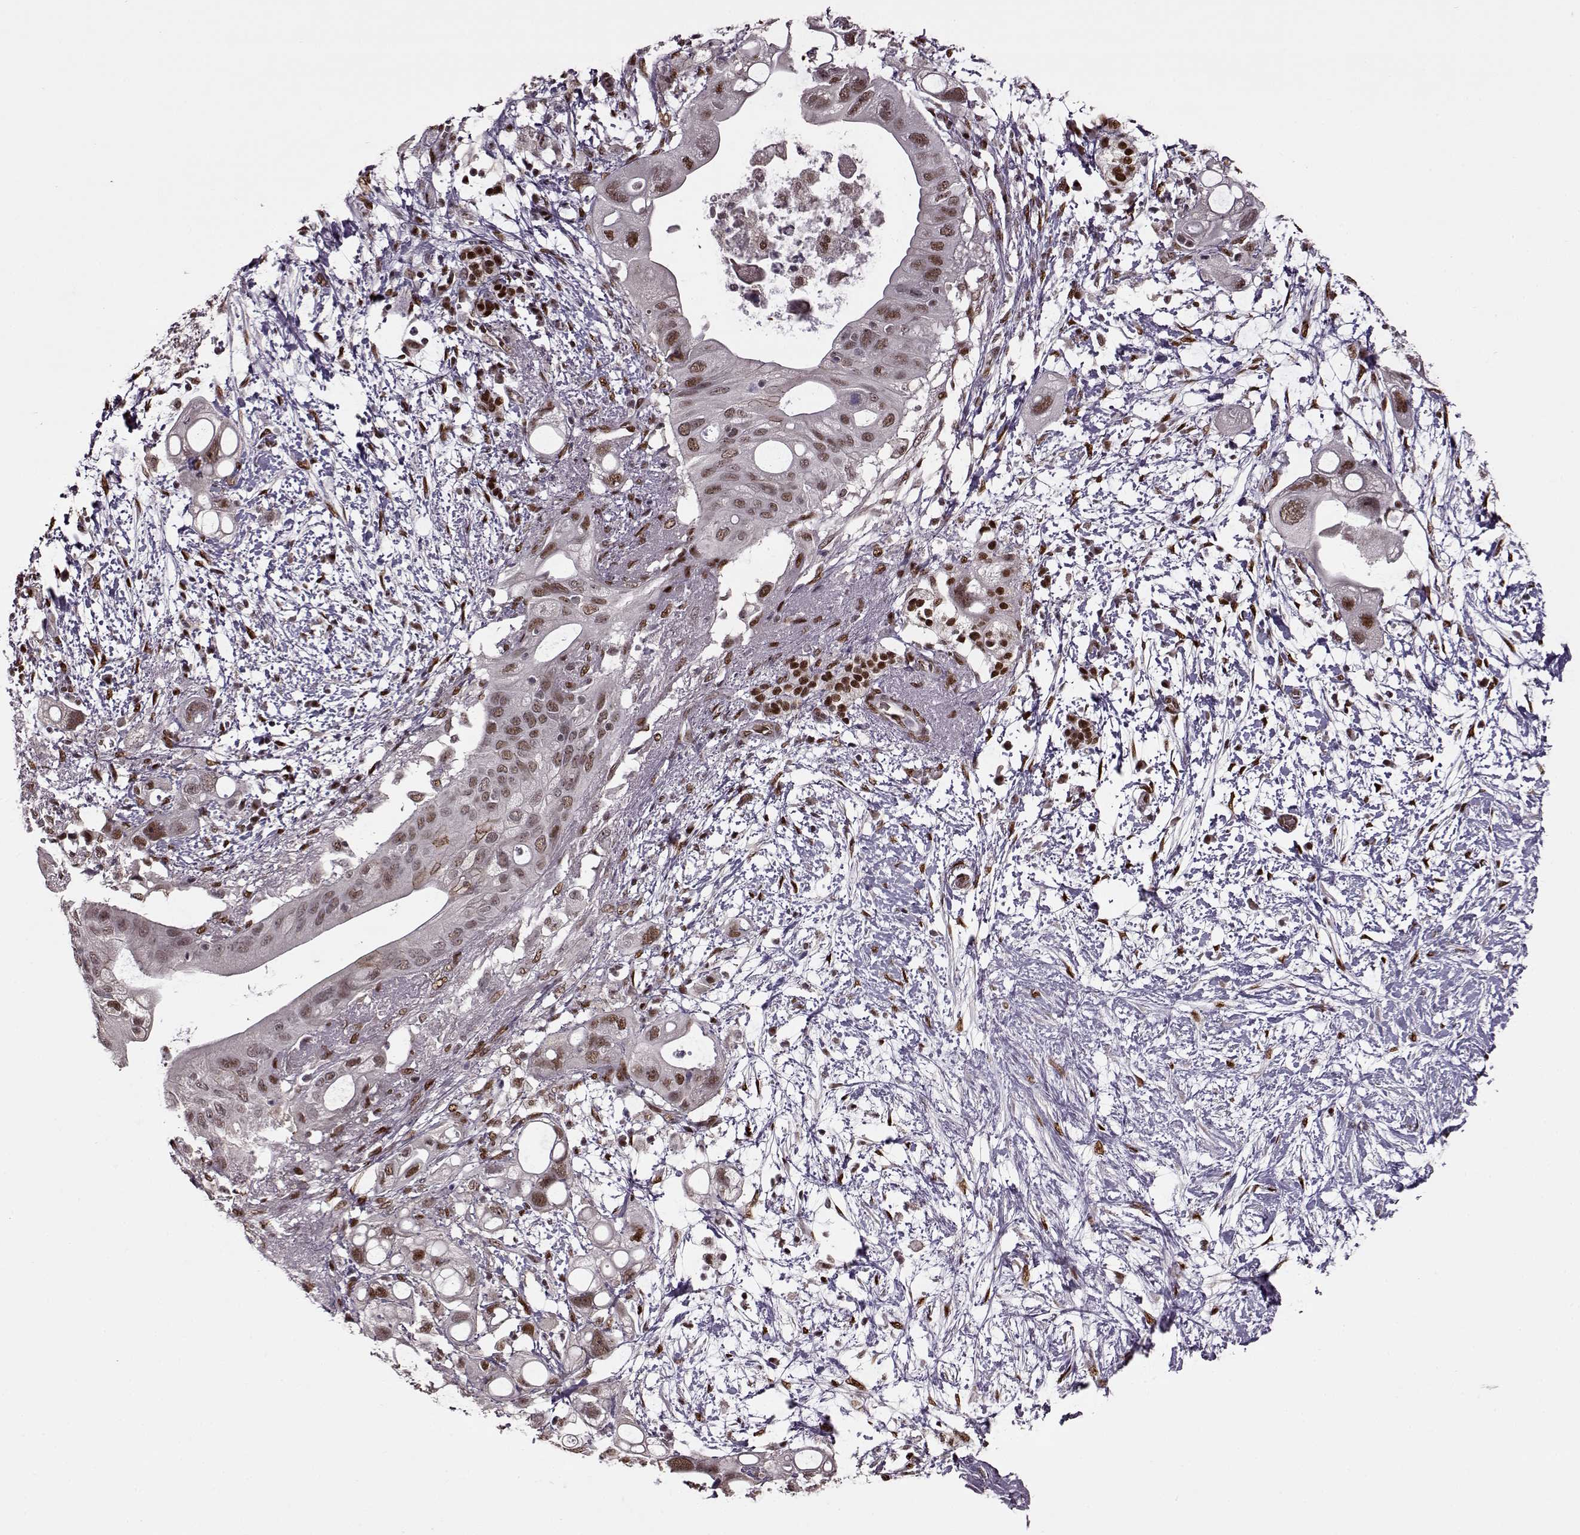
{"staining": {"intensity": "moderate", "quantity": ">75%", "location": "nuclear"}, "tissue": "pancreatic cancer", "cell_type": "Tumor cells", "image_type": "cancer", "snomed": [{"axis": "morphology", "description": "Adenocarcinoma, NOS"}, {"axis": "topography", "description": "Pancreas"}], "caption": "This is an image of immunohistochemistry staining of pancreatic cancer (adenocarcinoma), which shows moderate expression in the nuclear of tumor cells.", "gene": "FTO", "patient": {"sex": "female", "age": 72}}